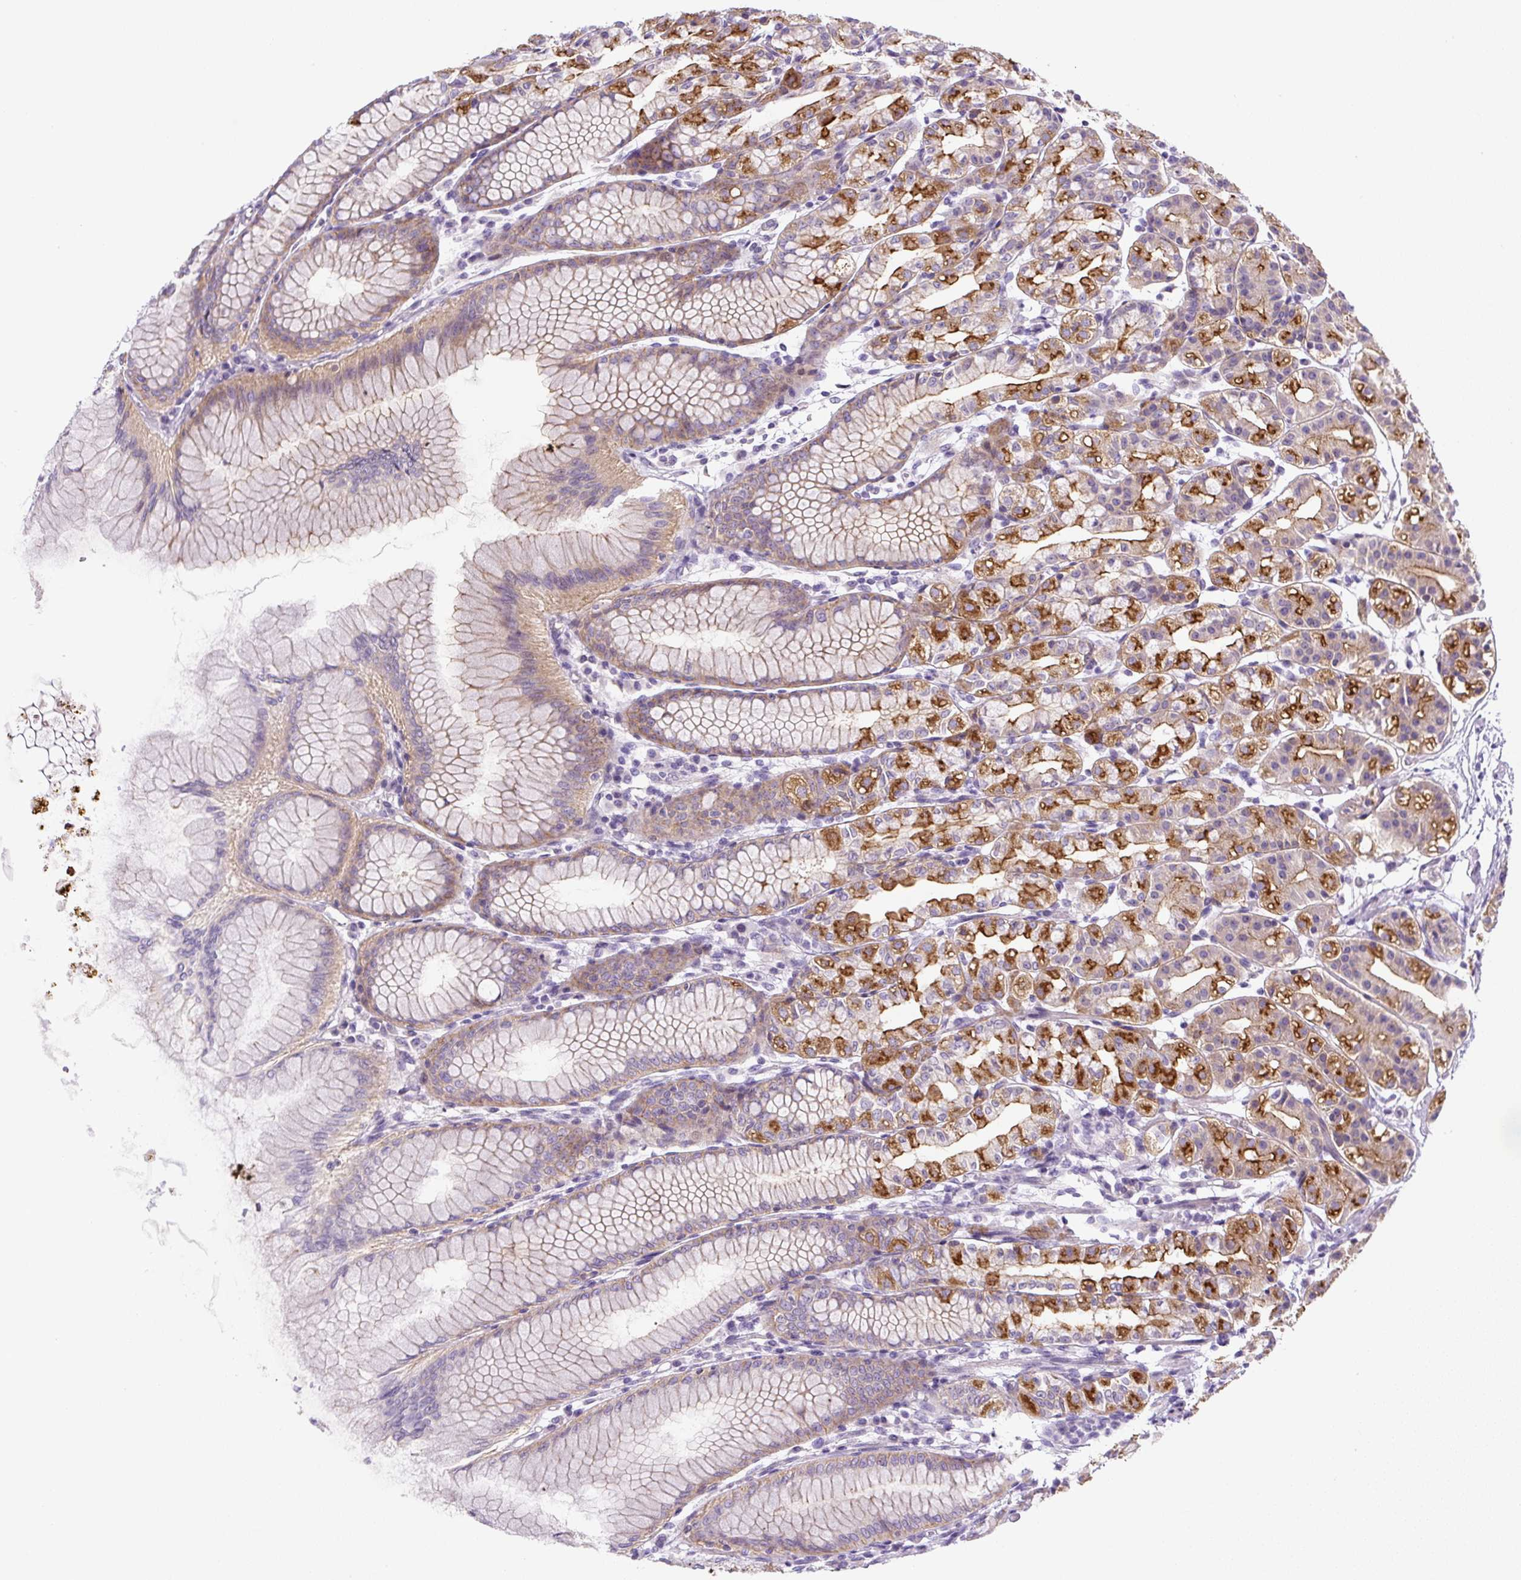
{"staining": {"intensity": "strong", "quantity": "25%-75%", "location": "cytoplasmic/membranous"}, "tissue": "stomach", "cell_type": "Glandular cells", "image_type": "normal", "snomed": [{"axis": "morphology", "description": "Normal tissue, NOS"}, {"axis": "topography", "description": "Stomach"}], "caption": "Immunohistochemistry photomicrograph of benign stomach: human stomach stained using immunohistochemistry displays high levels of strong protein expression localized specifically in the cytoplasmic/membranous of glandular cells, appearing as a cytoplasmic/membranous brown color.", "gene": "ADAMTS19", "patient": {"sex": "female", "age": 57}}